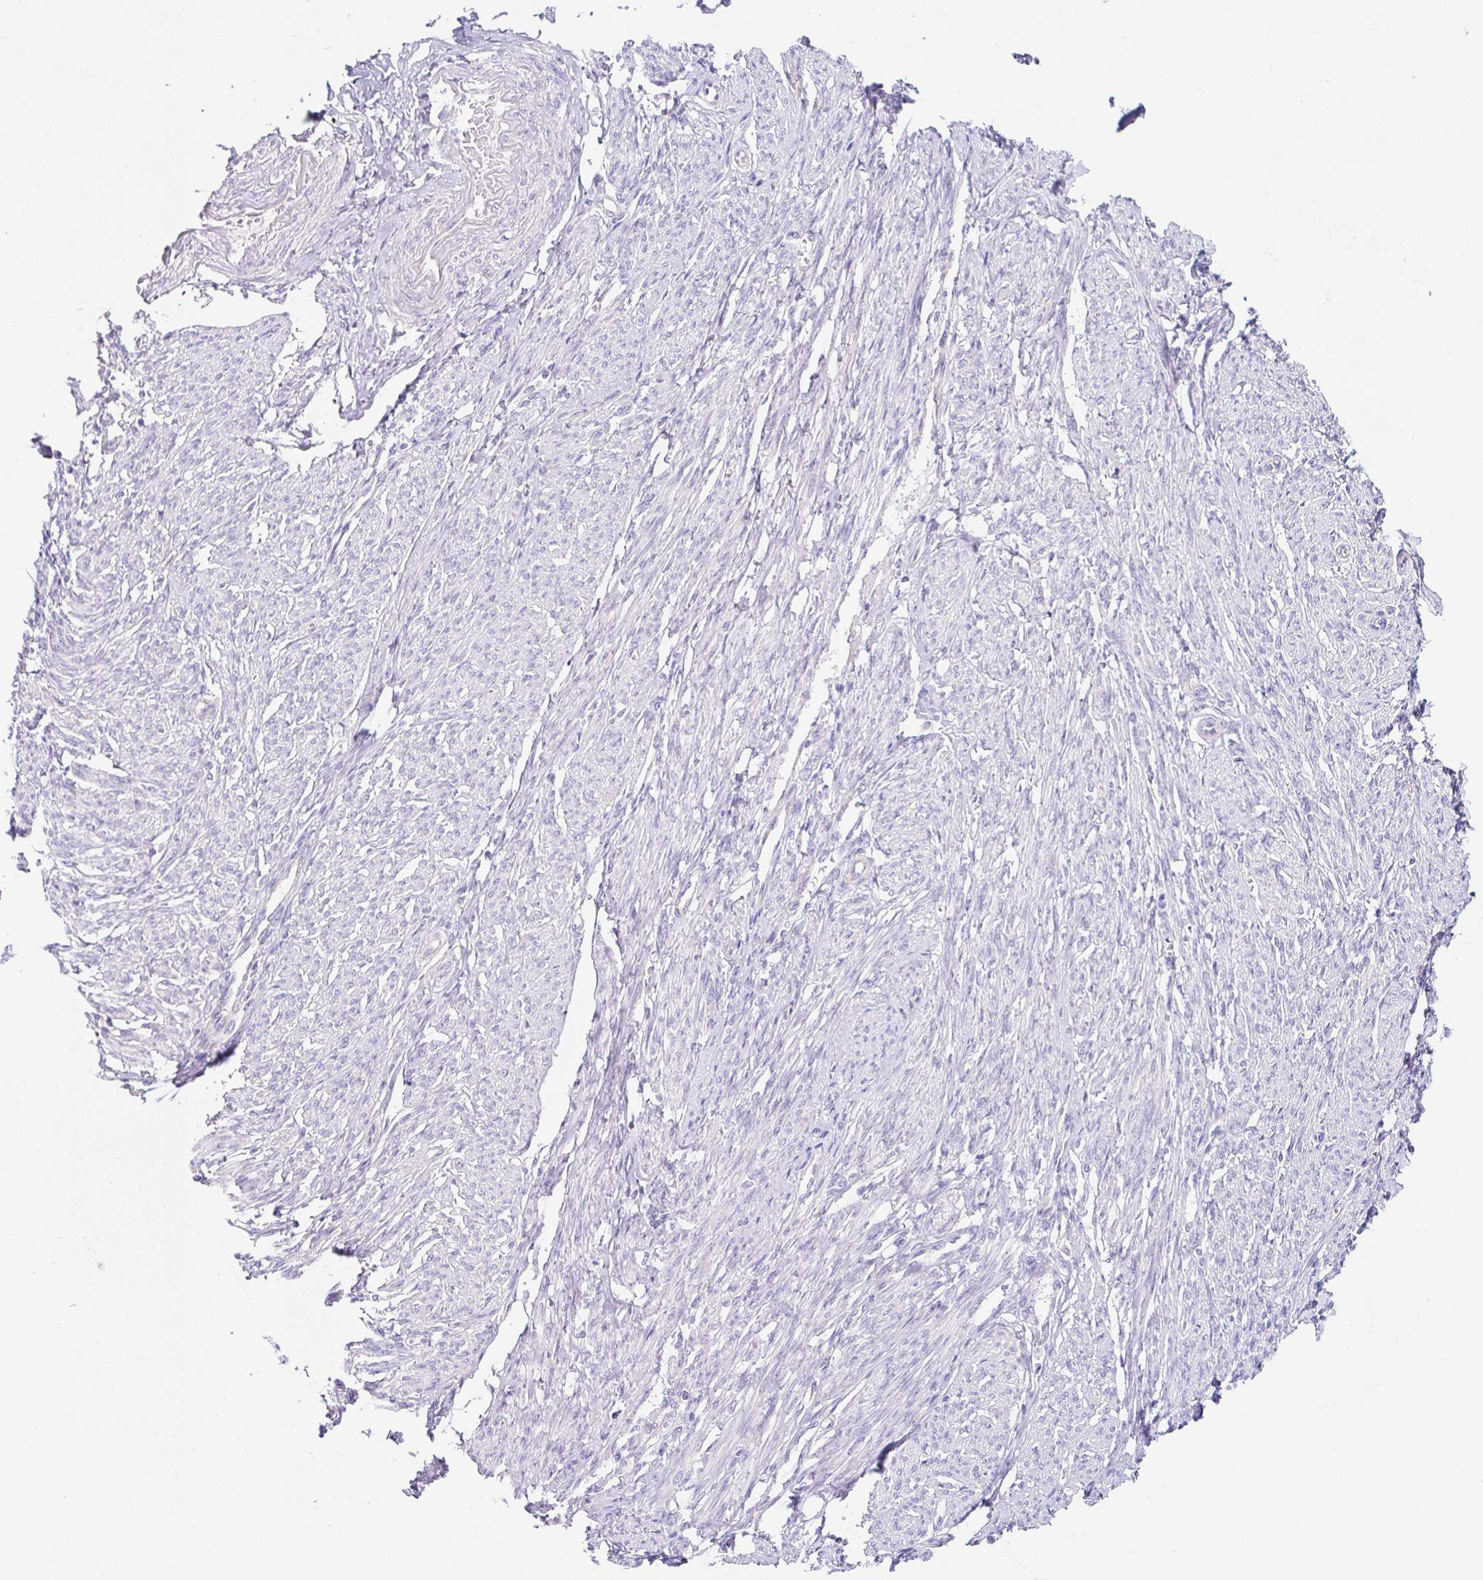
{"staining": {"intensity": "negative", "quantity": "none", "location": "none"}, "tissue": "smooth muscle", "cell_type": "Smooth muscle cells", "image_type": "normal", "snomed": [{"axis": "morphology", "description": "Normal tissue, NOS"}, {"axis": "topography", "description": "Smooth muscle"}], "caption": "Protein analysis of normal smooth muscle shows no significant positivity in smooth muscle cells. (IHC, brightfield microscopy, high magnification).", "gene": "DKK4", "patient": {"sex": "female", "age": 65}}